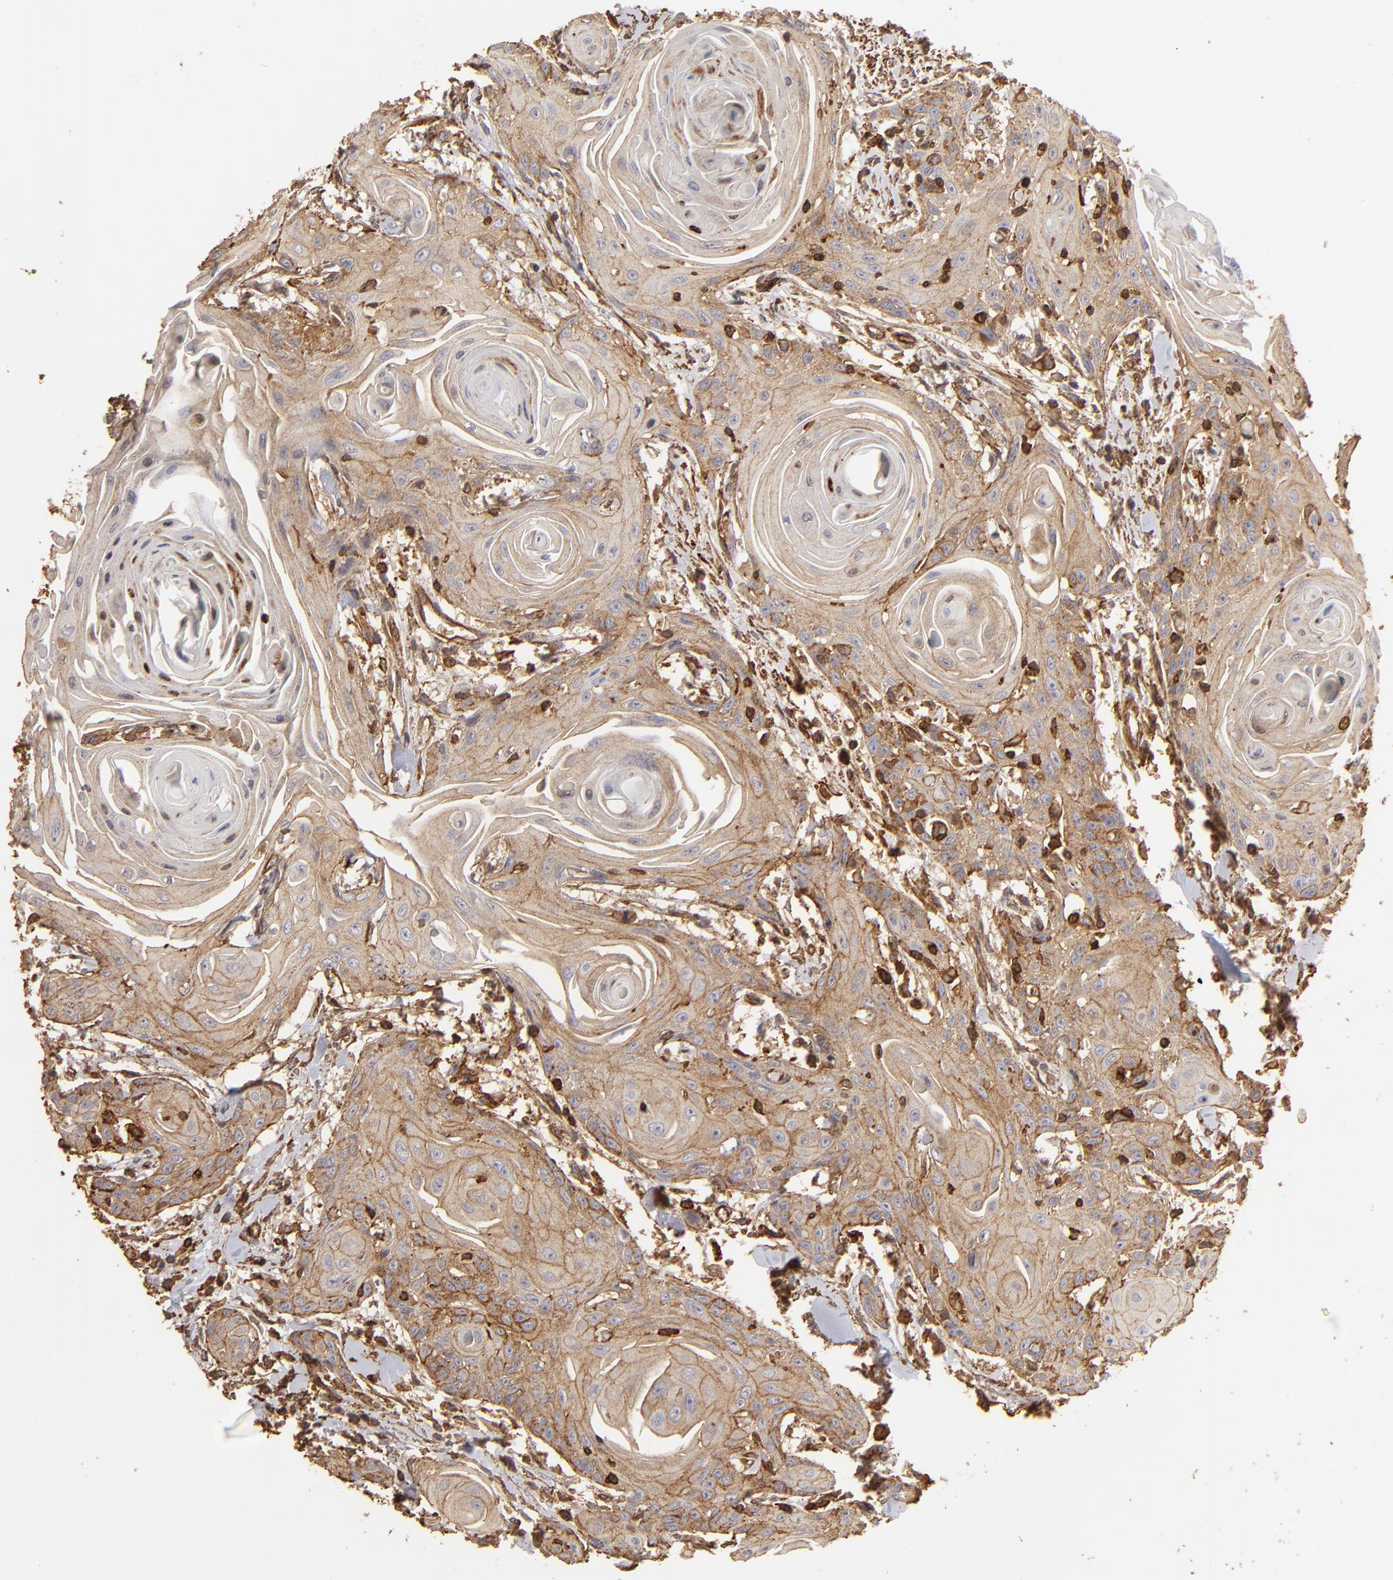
{"staining": {"intensity": "strong", "quantity": ">75%", "location": "cytoplasmic/membranous"}, "tissue": "head and neck cancer", "cell_type": "Tumor cells", "image_type": "cancer", "snomed": [{"axis": "morphology", "description": "Squamous cell carcinoma, NOS"}, {"axis": "morphology", "description": "Squamous cell carcinoma, metastatic, NOS"}, {"axis": "topography", "description": "Lymph node"}, {"axis": "topography", "description": "Salivary gland"}, {"axis": "topography", "description": "Head-Neck"}], "caption": "Metastatic squamous cell carcinoma (head and neck) was stained to show a protein in brown. There is high levels of strong cytoplasmic/membranous expression in approximately >75% of tumor cells.", "gene": "ACTB", "patient": {"sex": "female", "age": 74}}